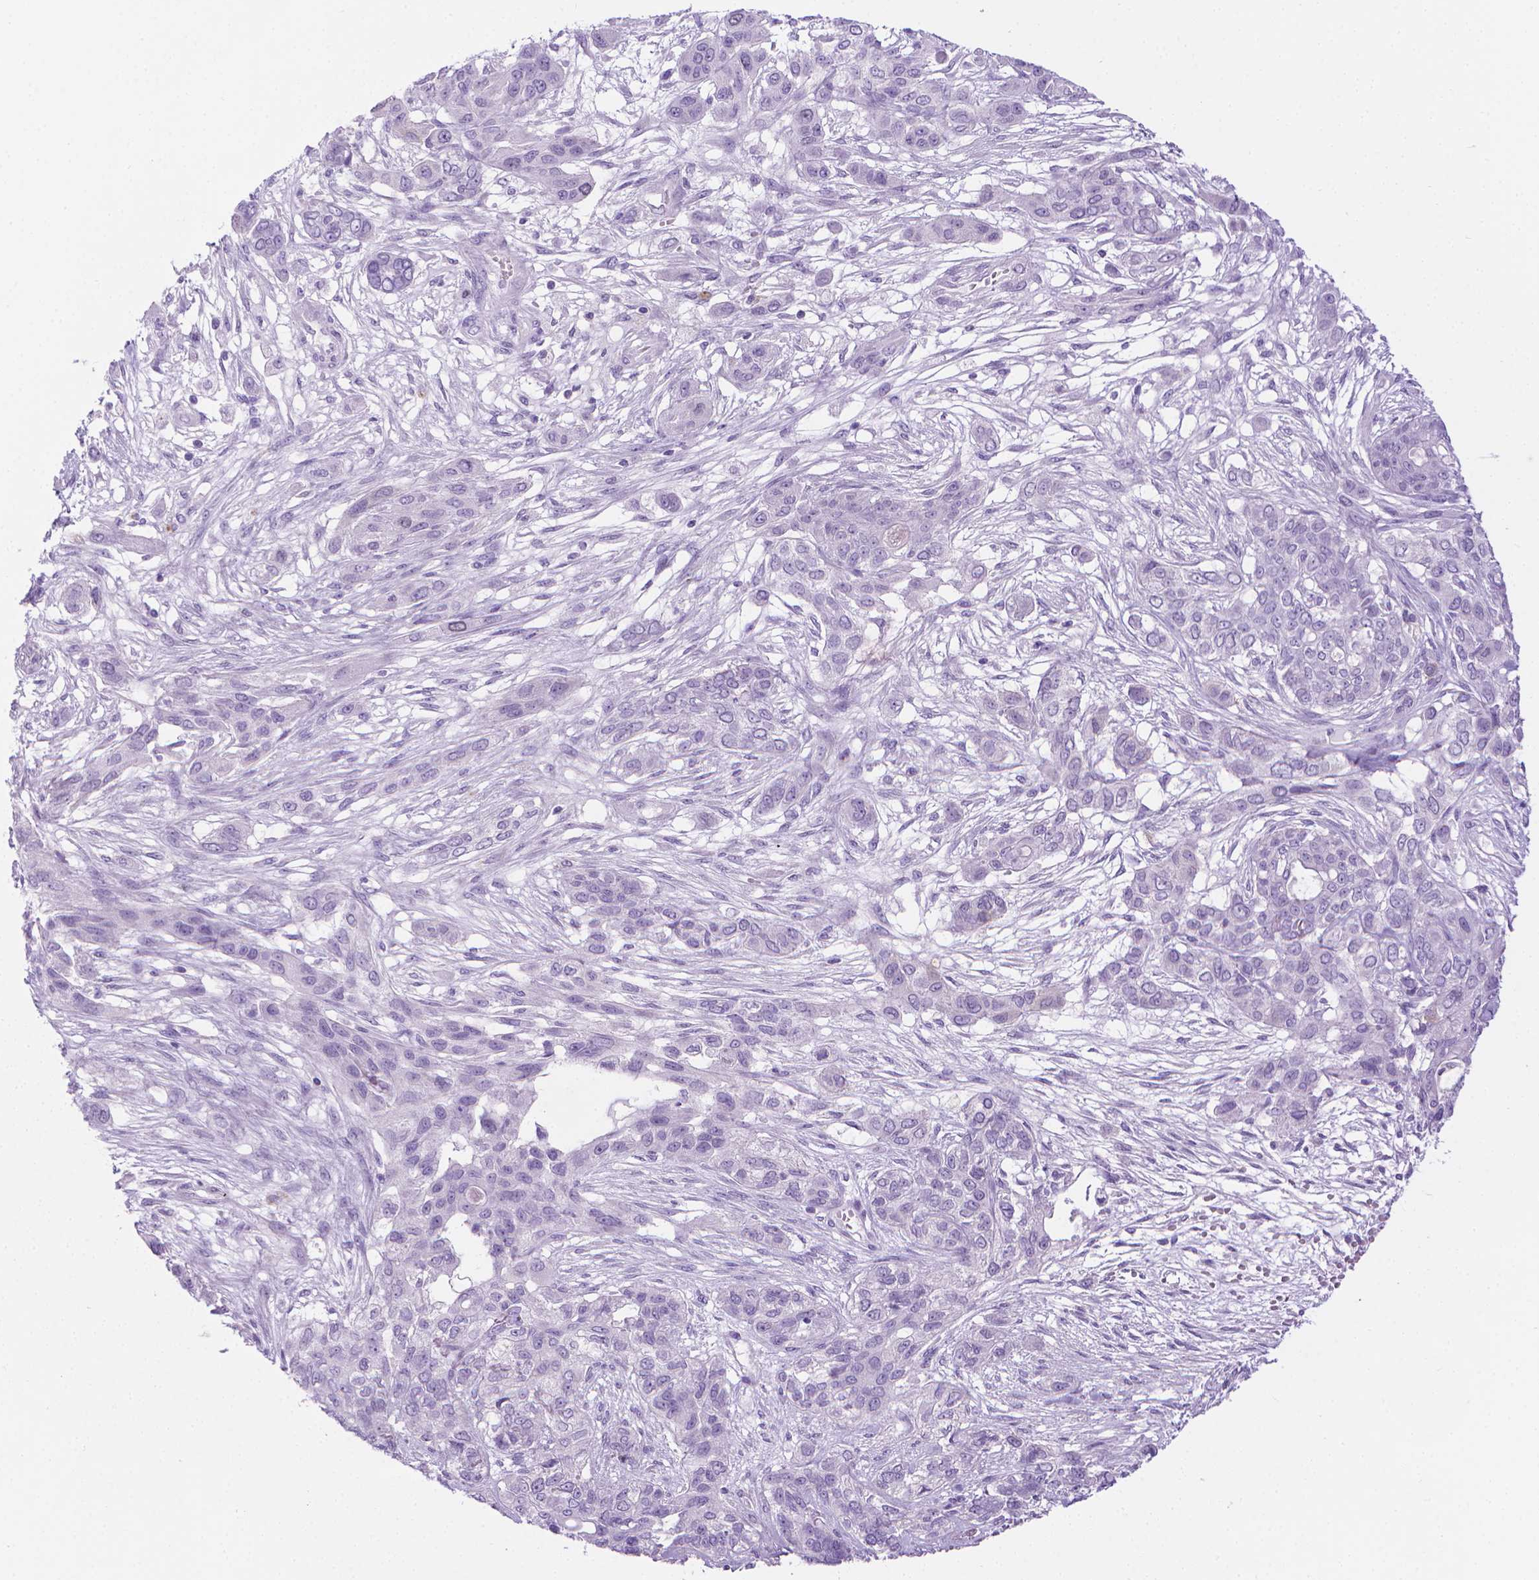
{"staining": {"intensity": "negative", "quantity": "none", "location": "none"}, "tissue": "lung cancer", "cell_type": "Tumor cells", "image_type": "cancer", "snomed": [{"axis": "morphology", "description": "Squamous cell carcinoma, NOS"}, {"axis": "topography", "description": "Lung"}], "caption": "A micrograph of squamous cell carcinoma (lung) stained for a protein demonstrates no brown staining in tumor cells.", "gene": "SPAG6", "patient": {"sex": "female", "age": 70}}